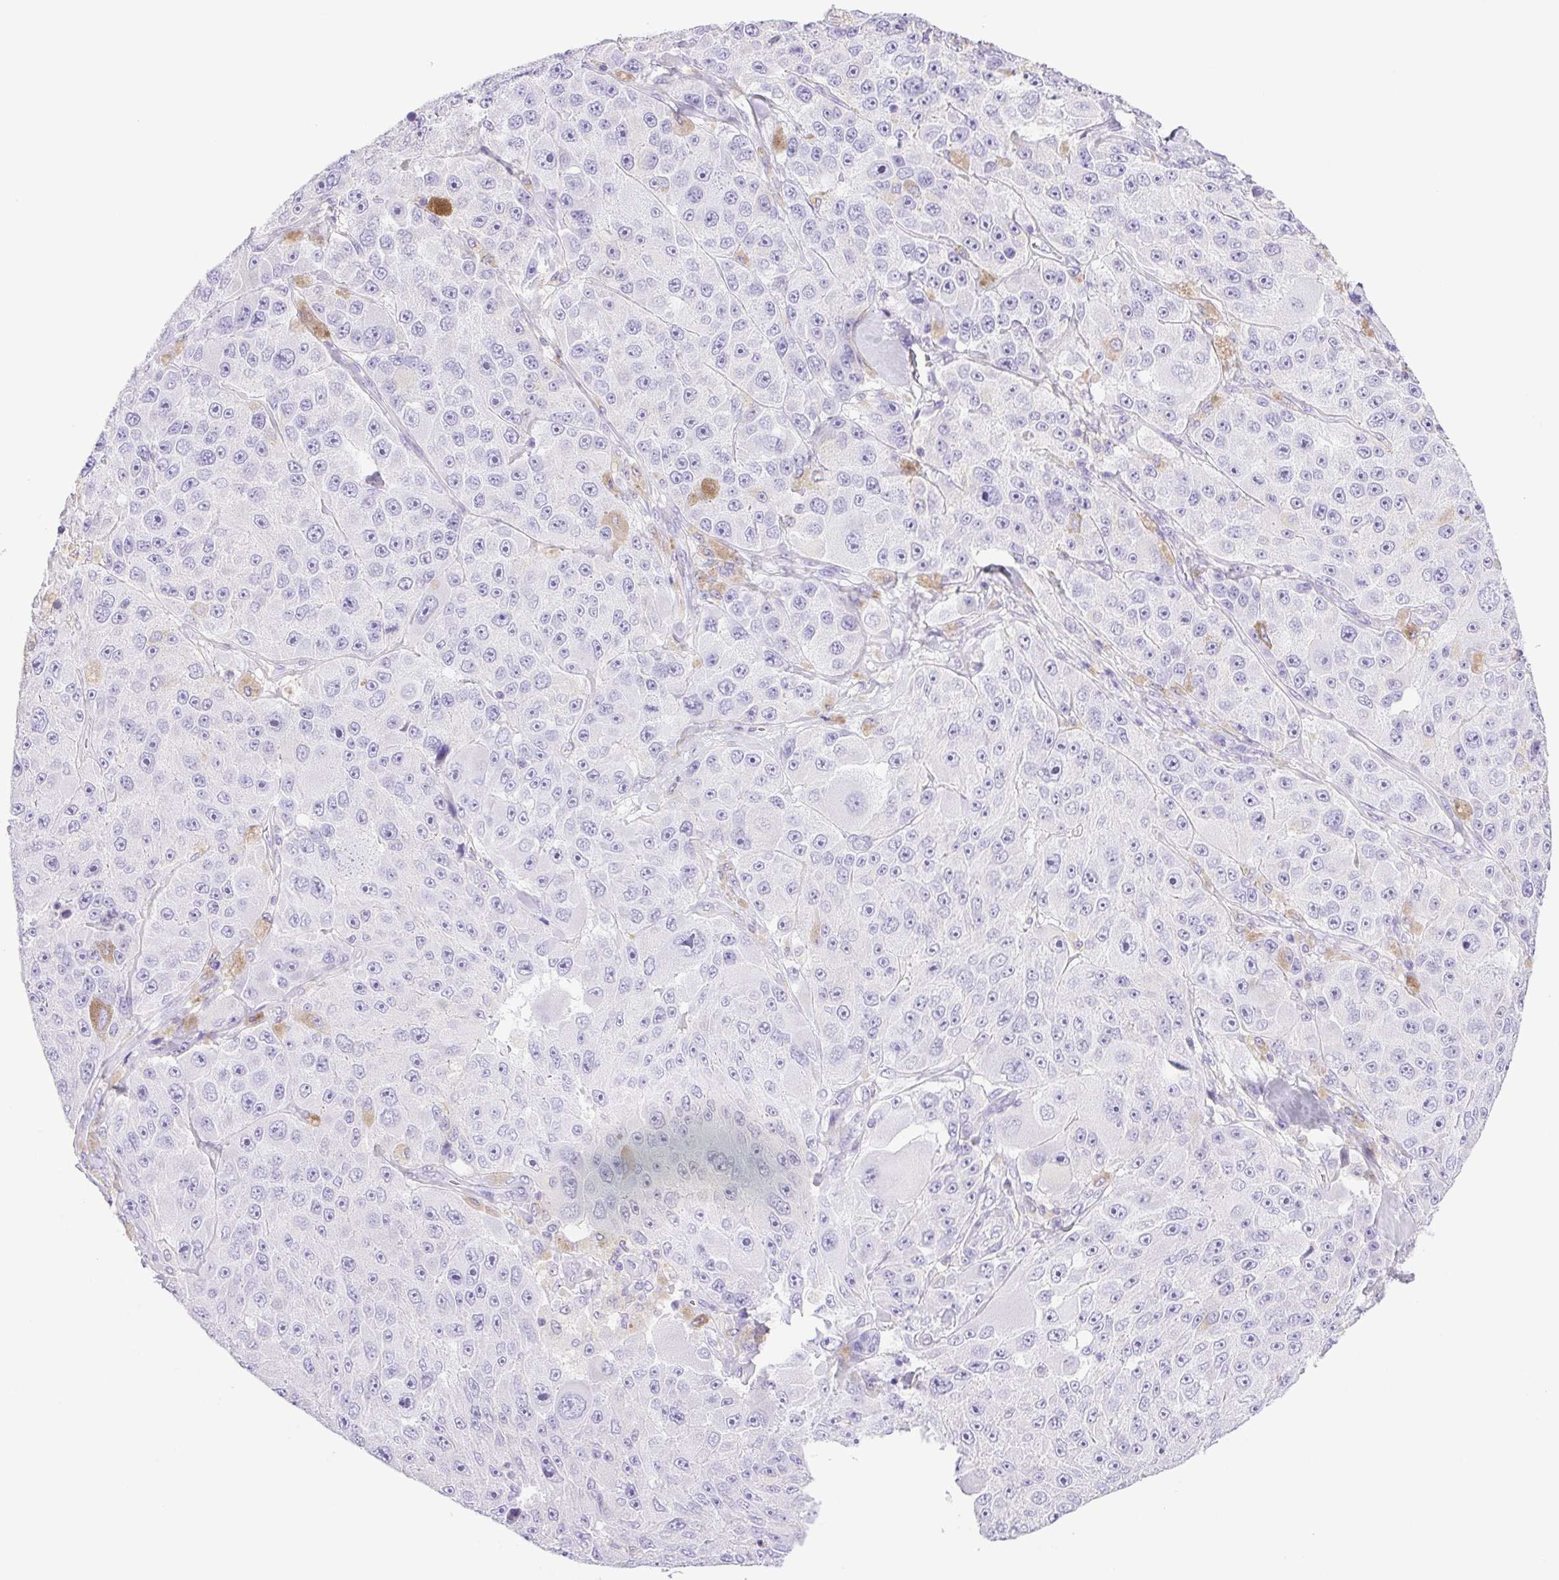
{"staining": {"intensity": "negative", "quantity": "none", "location": "none"}, "tissue": "melanoma", "cell_type": "Tumor cells", "image_type": "cancer", "snomed": [{"axis": "morphology", "description": "Malignant melanoma, Metastatic site"}, {"axis": "topography", "description": "Lymph node"}], "caption": "A micrograph of malignant melanoma (metastatic site) stained for a protein reveals no brown staining in tumor cells.", "gene": "SYNPR", "patient": {"sex": "male", "age": 62}}